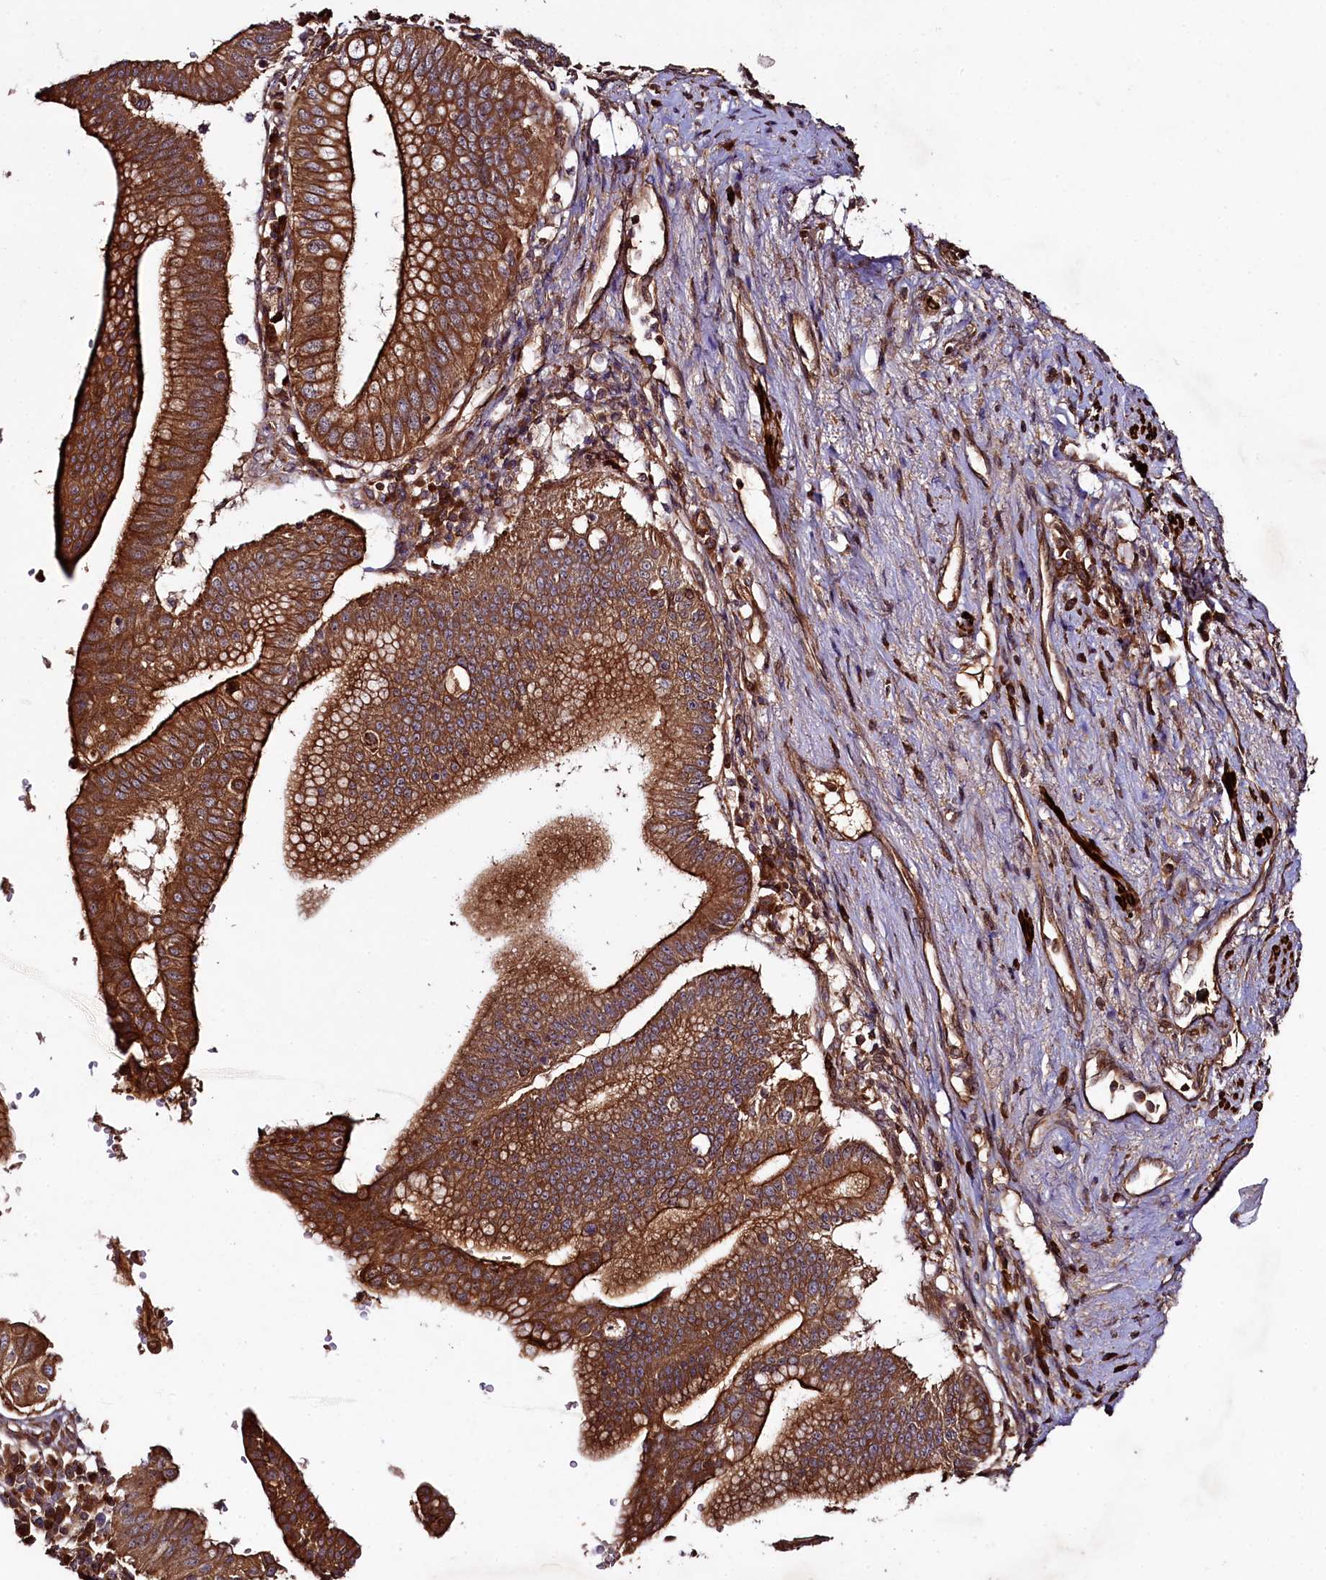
{"staining": {"intensity": "strong", "quantity": ">75%", "location": "cytoplasmic/membranous"}, "tissue": "pancreatic cancer", "cell_type": "Tumor cells", "image_type": "cancer", "snomed": [{"axis": "morphology", "description": "Adenocarcinoma, NOS"}, {"axis": "topography", "description": "Pancreas"}], "caption": "Immunohistochemical staining of human adenocarcinoma (pancreatic) shows strong cytoplasmic/membranous protein staining in about >75% of tumor cells.", "gene": "CCDC102A", "patient": {"sex": "male", "age": 68}}